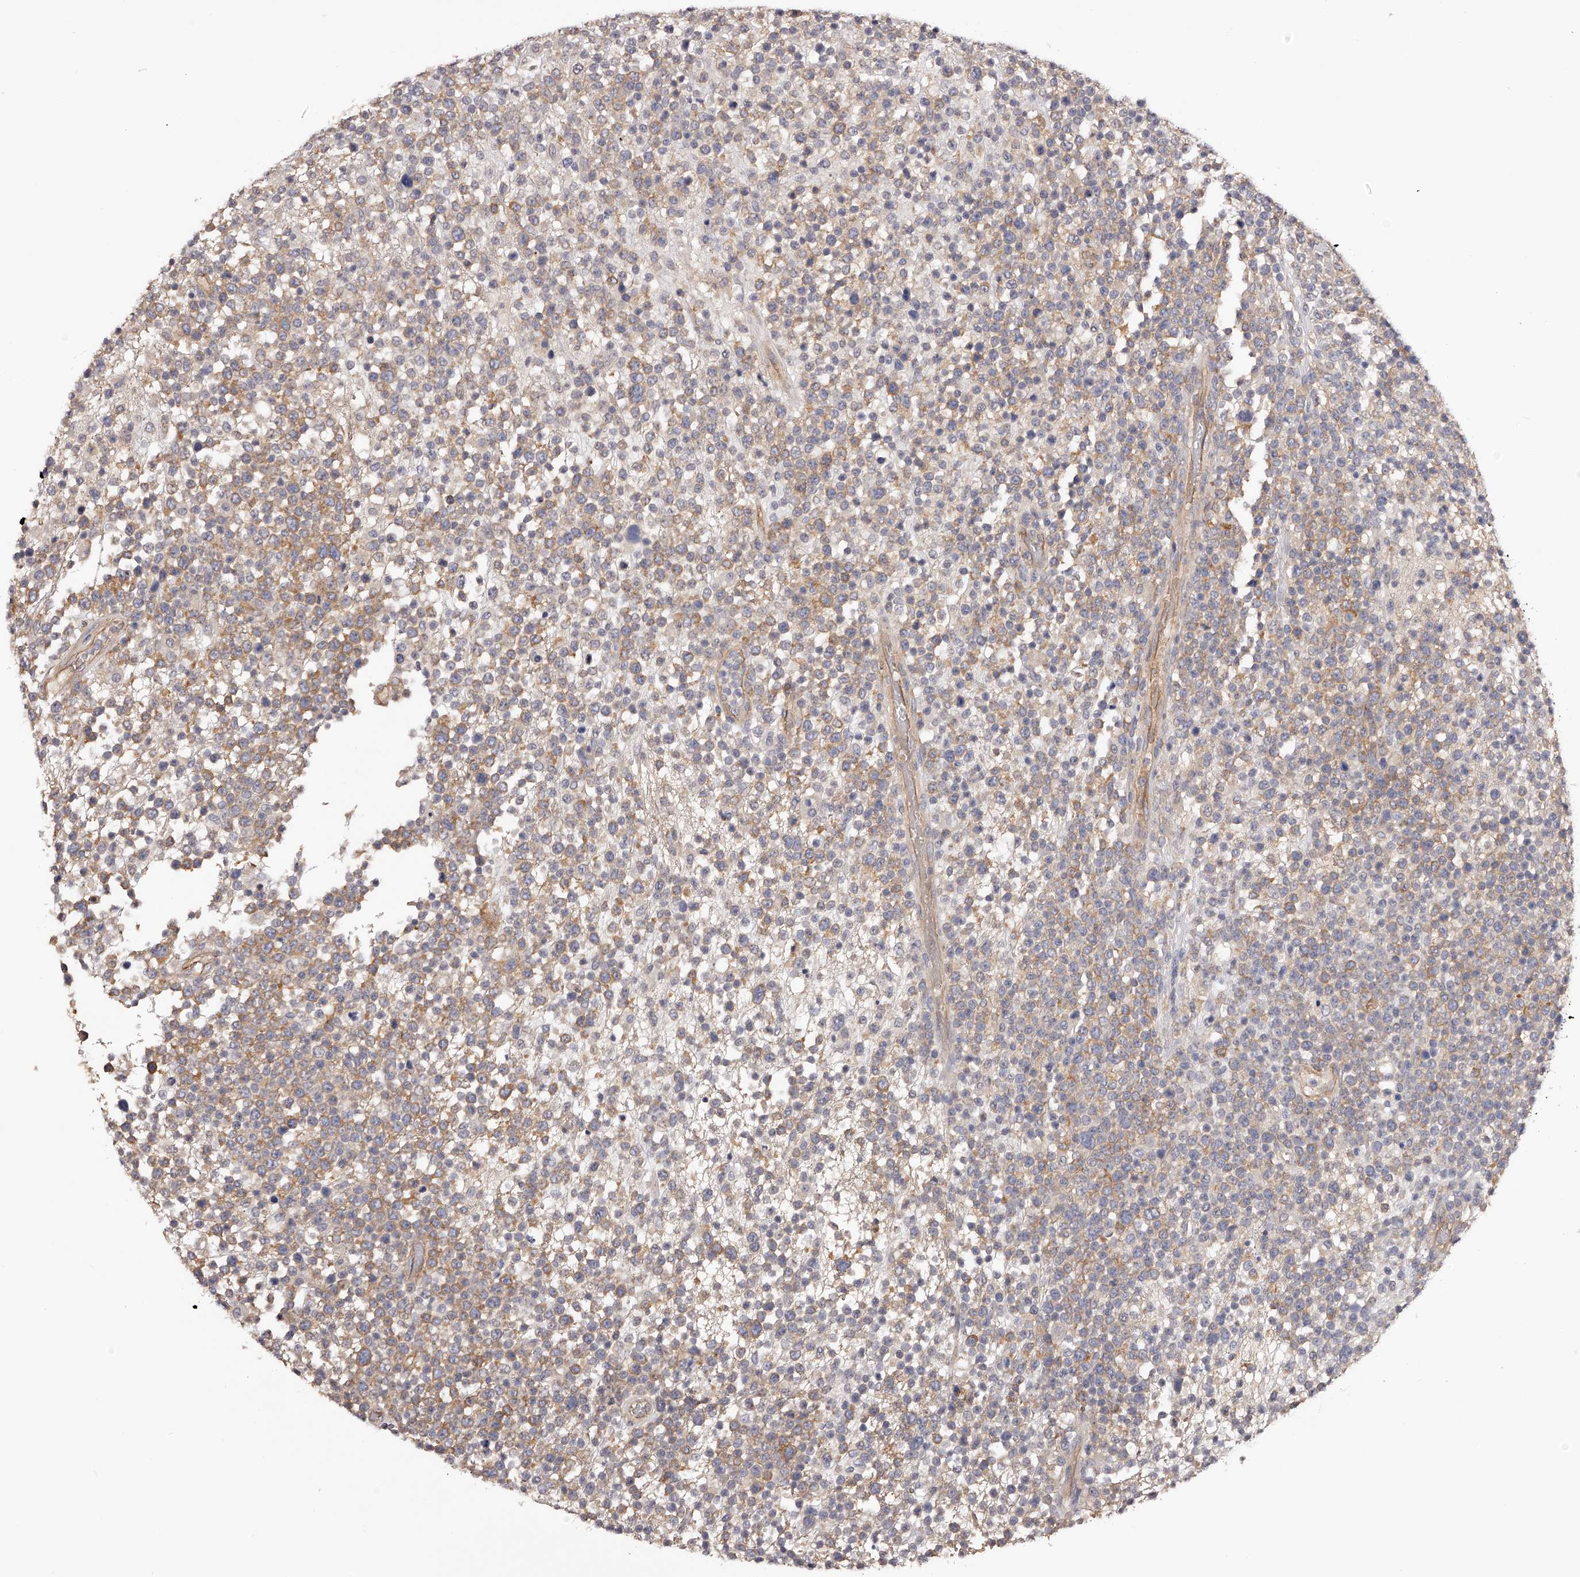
{"staining": {"intensity": "moderate", "quantity": "<25%", "location": "cytoplasmic/membranous"}, "tissue": "lymphoma", "cell_type": "Tumor cells", "image_type": "cancer", "snomed": [{"axis": "morphology", "description": "Malignant lymphoma, non-Hodgkin's type, High grade"}, {"axis": "topography", "description": "Colon"}], "caption": "This photomicrograph shows high-grade malignant lymphoma, non-Hodgkin's type stained with IHC to label a protein in brown. The cytoplasmic/membranous of tumor cells show moderate positivity for the protein. Nuclei are counter-stained blue.", "gene": "LTV1", "patient": {"sex": "female", "age": 53}}